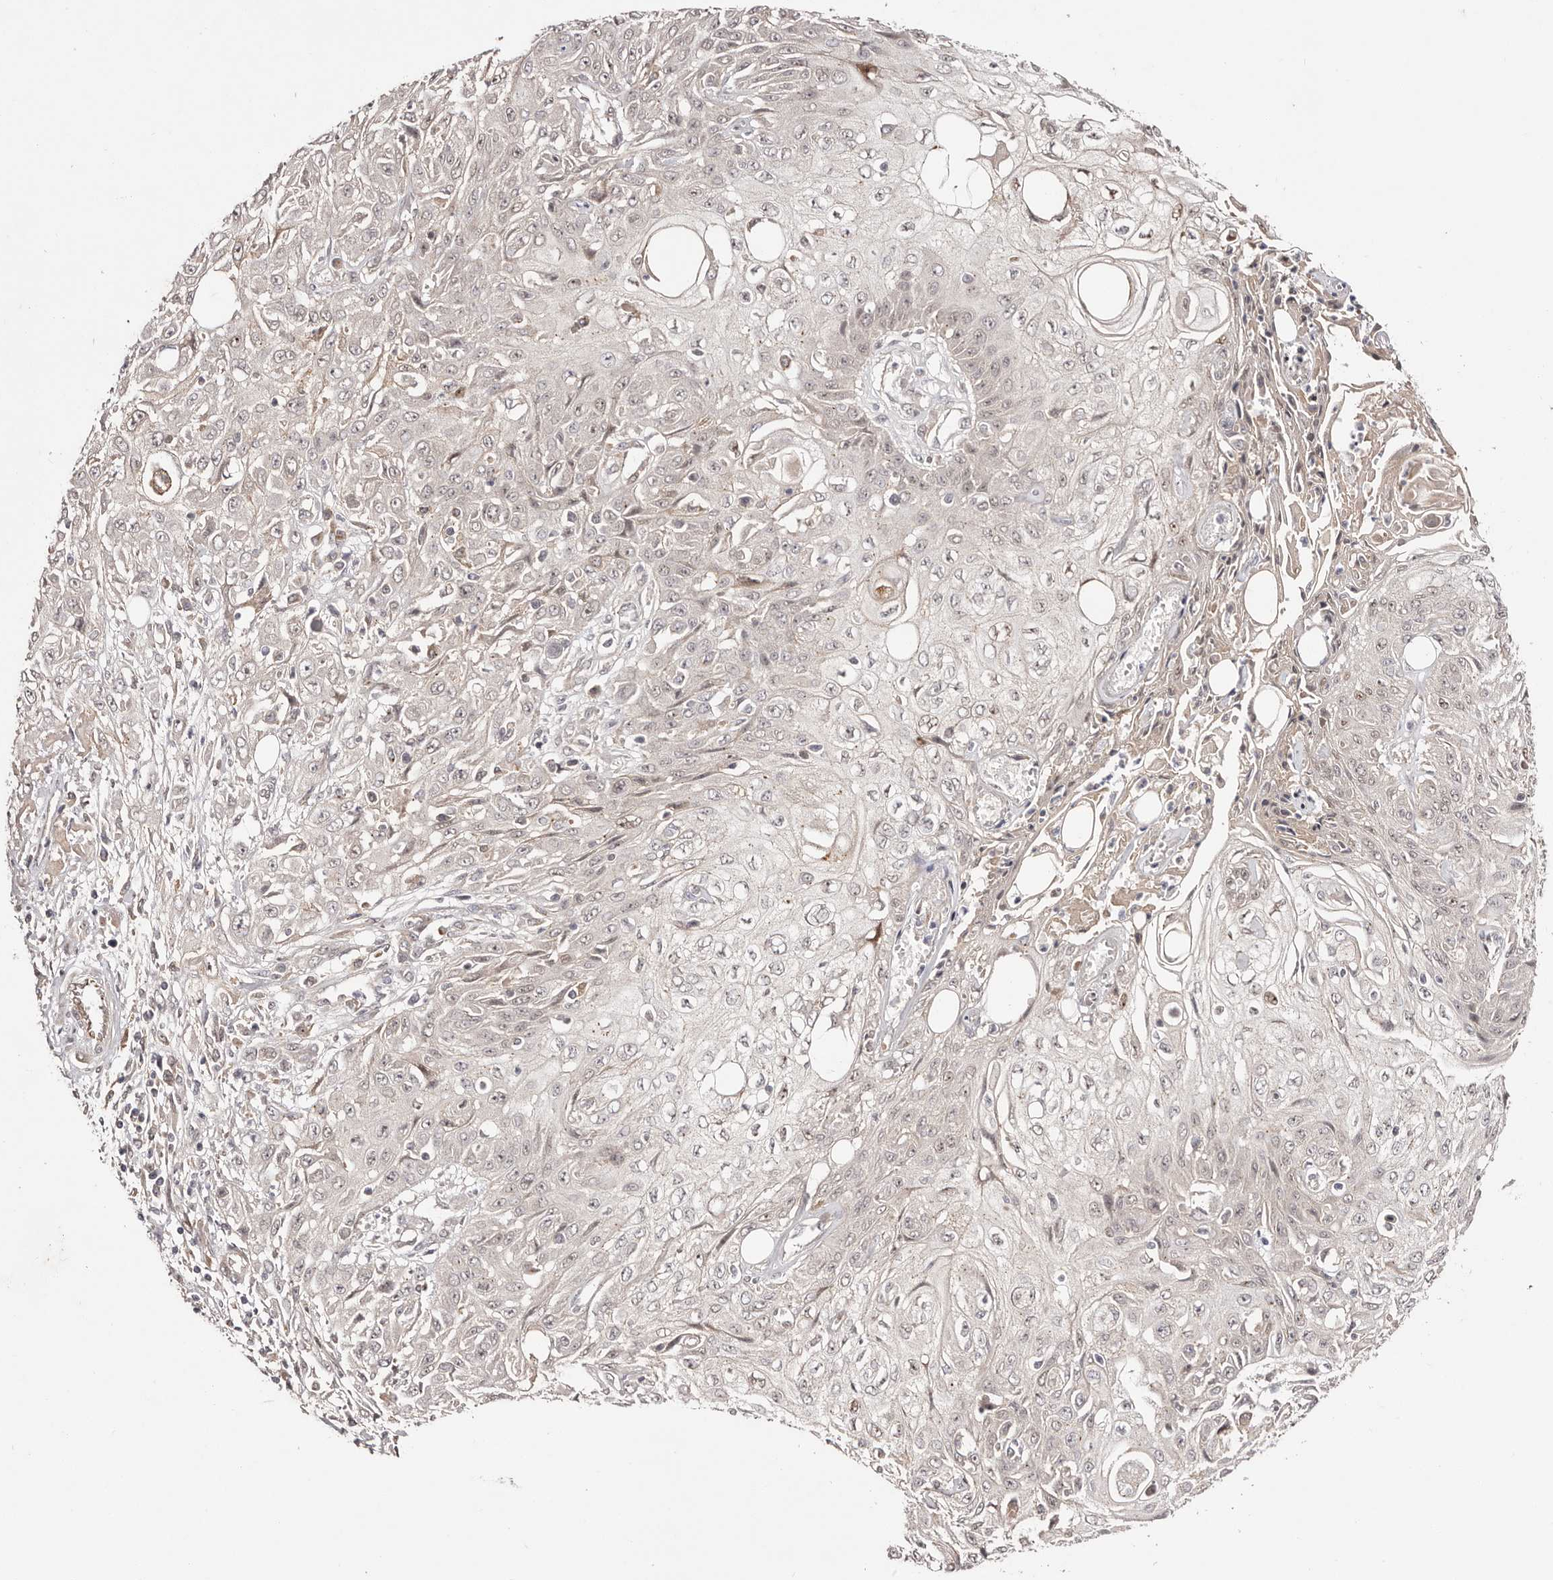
{"staining": {"intensity": "negative", "quantity": "none", "location": "none"}, "tissue": "skin cancer", "cell_type": "Tumor cells", "image_type": "cancer", "snomed": [{"axis": "morphology", "description": "Squamous cell carcinoma, NOS"}, {"axis": "morphology", "description": "Squamous cell carcinoma, metastatic, NOS"}, {"axis": "topography", "description": "Skin"}, {"axis": "topography", "description": "Lymph node"}], "caption": "Immunohistochemical staining of human metastatic squamous cell carcinoma (skin) reveals no significant staining in tumor cells. Brightfield microscopy of IHC stained with DAB (brown) and hematoxylin (blue), captured at high magnification.", "gene": "EGR3", "patient": {"sex": "male", "age": 75}}